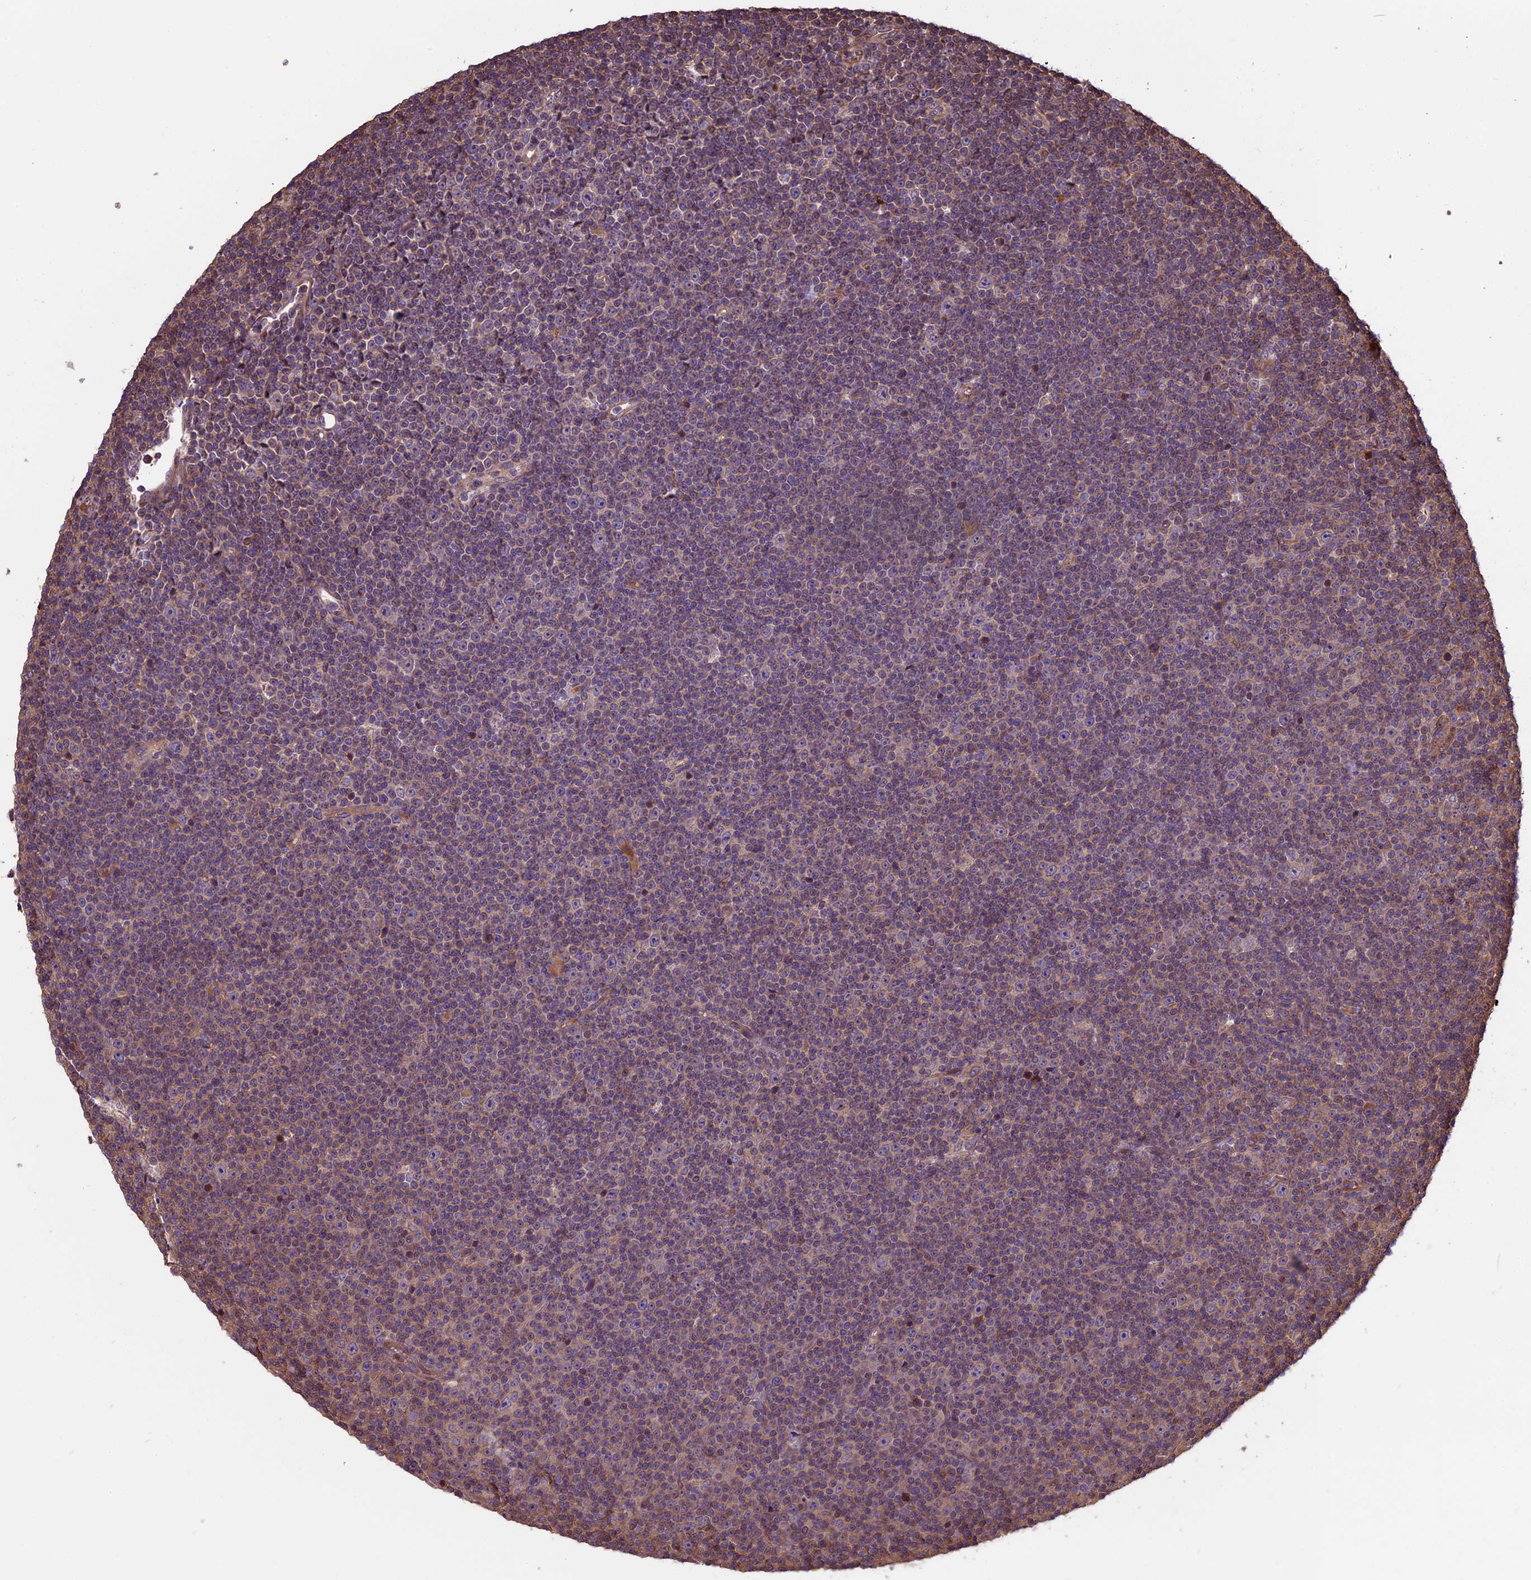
{"staining": {"intensity": "weak", "quantity": "25%-75%", "location": "cytoplasmic/membranous"}, "tissue": "lymphoma", "cell_type": "Tumor cells", "image_type": "cancer", "snomed": [{"axis": "morphology", "description": "Malignant lymphoma, non-Hodgkin's type, Low grade"}, {"axis": "topography", "description": "Lymph node"}], "caption": "This is a histology image of immunohistochemistry staining of lymphoma, which shows weak expression in the cytoplasmic/membranous of tumor cells.", "gene": "VWA3A", "patient": {"sex": "female", "age": 67}}